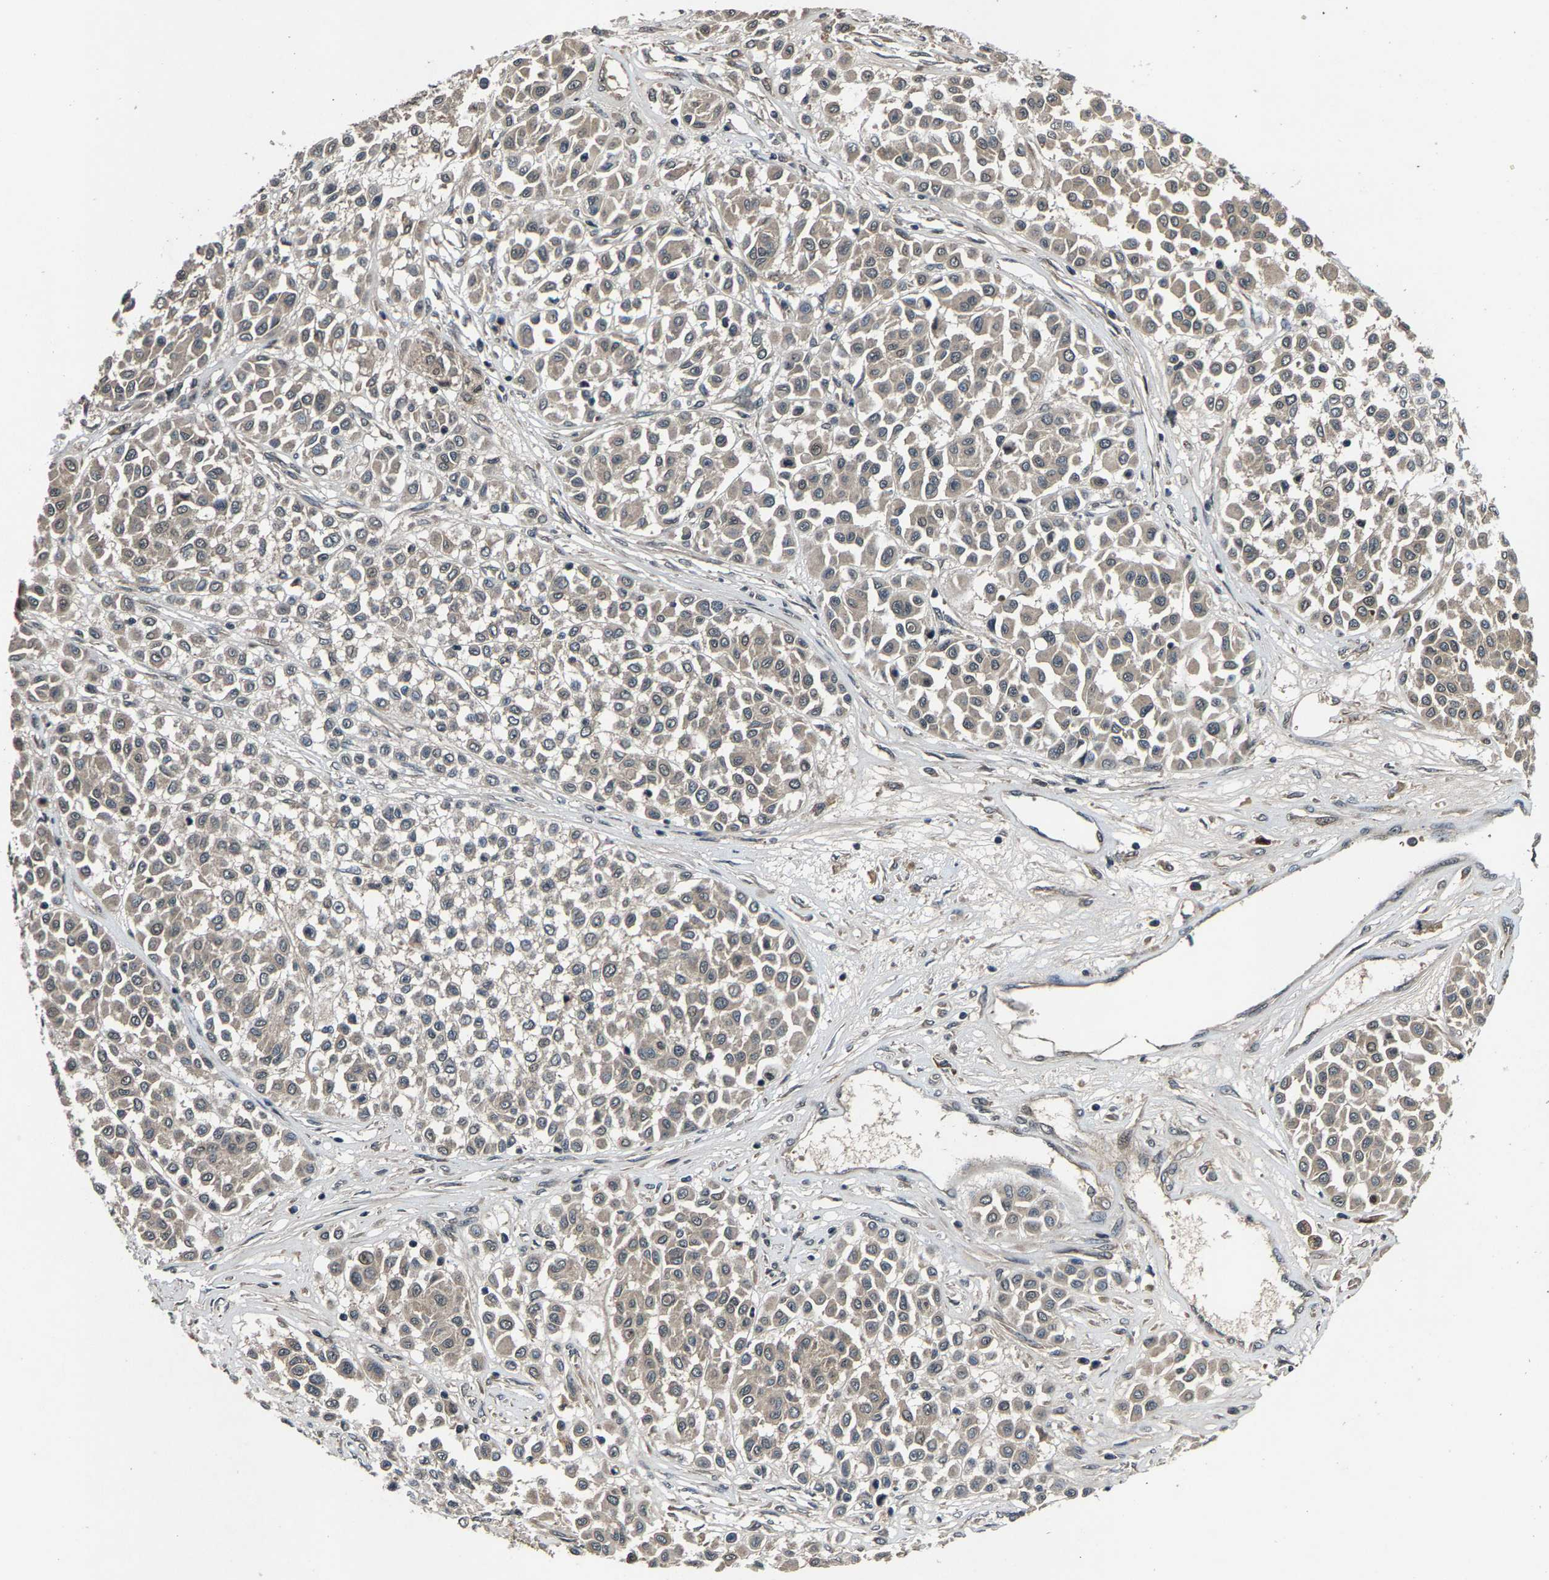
{"staining": {"intensity": "weak", "quantity": "25%-75%", "location": "cytoplasmic/membranous"}, "tissue": "melanoma", "cell_type": "Tumor cells", "image_type": "cancer", "snomed": [{"axis": "morphology", "description": "Malignant melanoma, Metastatic site"}, {"axis": "topography", "description": "Soft tissue"}], "caption": "Protein analysis of malignant melanoma (metastatic site) tissue reveals weak cytoplasmic/membranous positivity in about 25%-75% of tumor cells. (IHC, brightfield microscopy, high magnification).", "gene": "HUWE1", "patient": {"sex": "male", "age": 41}}